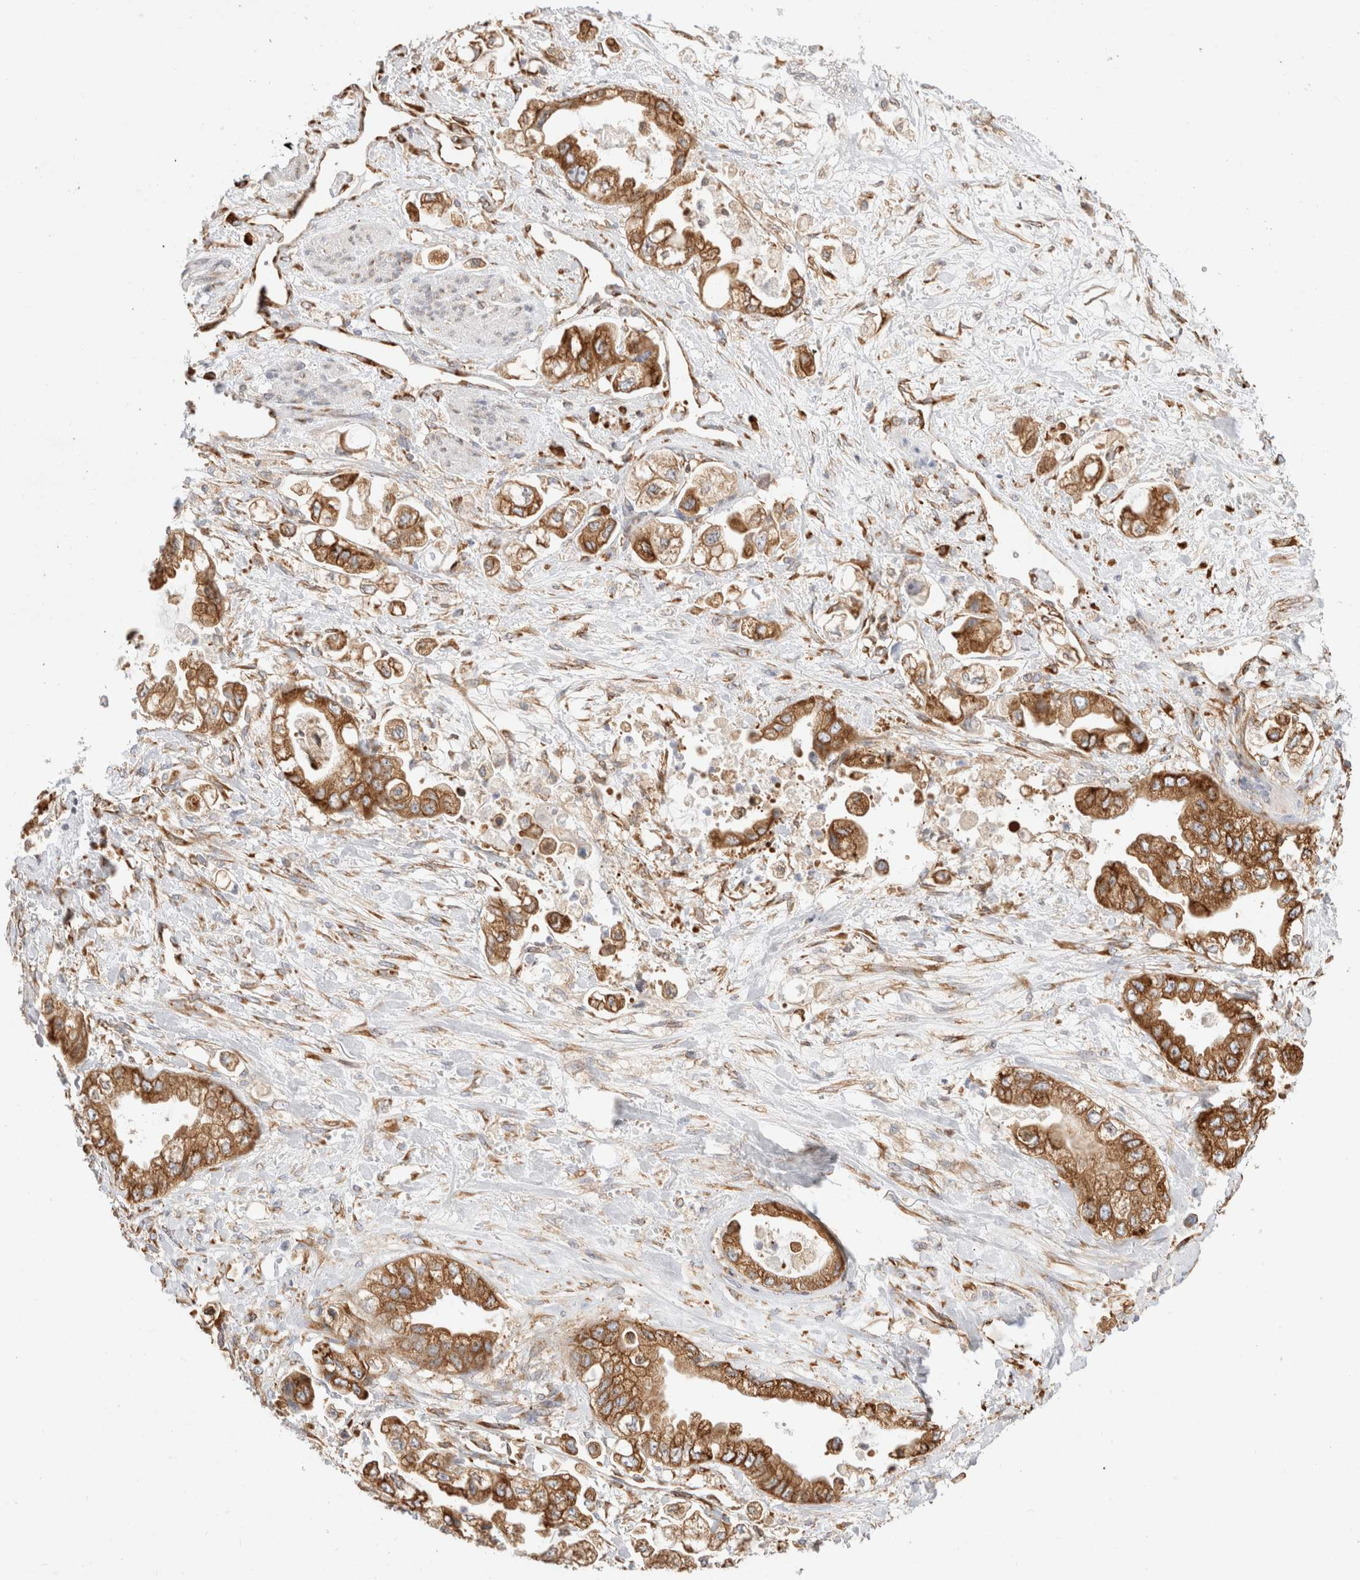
{"staining": {"intensity": "strong", "quantity": ">75%", "location": "cytoplasmic/membranous"}, "tissue": "stomach cancer", "cell_type": "Tumor cells", "image_type": "cancer", "snomed": [{"axis": "morphology", "description": "Adenocarcinoma, NOS"}, {"axis": "topography", "description": "Stomach"}], "caption": "The immunohistochemical stain highlights strong cytoplasmic/membranous positivity in tumor cells of adenocarcinoma (stomach) tissue.", "gene": "ZC2HC1A", "patient": {"sex": "male", "age": 62}}